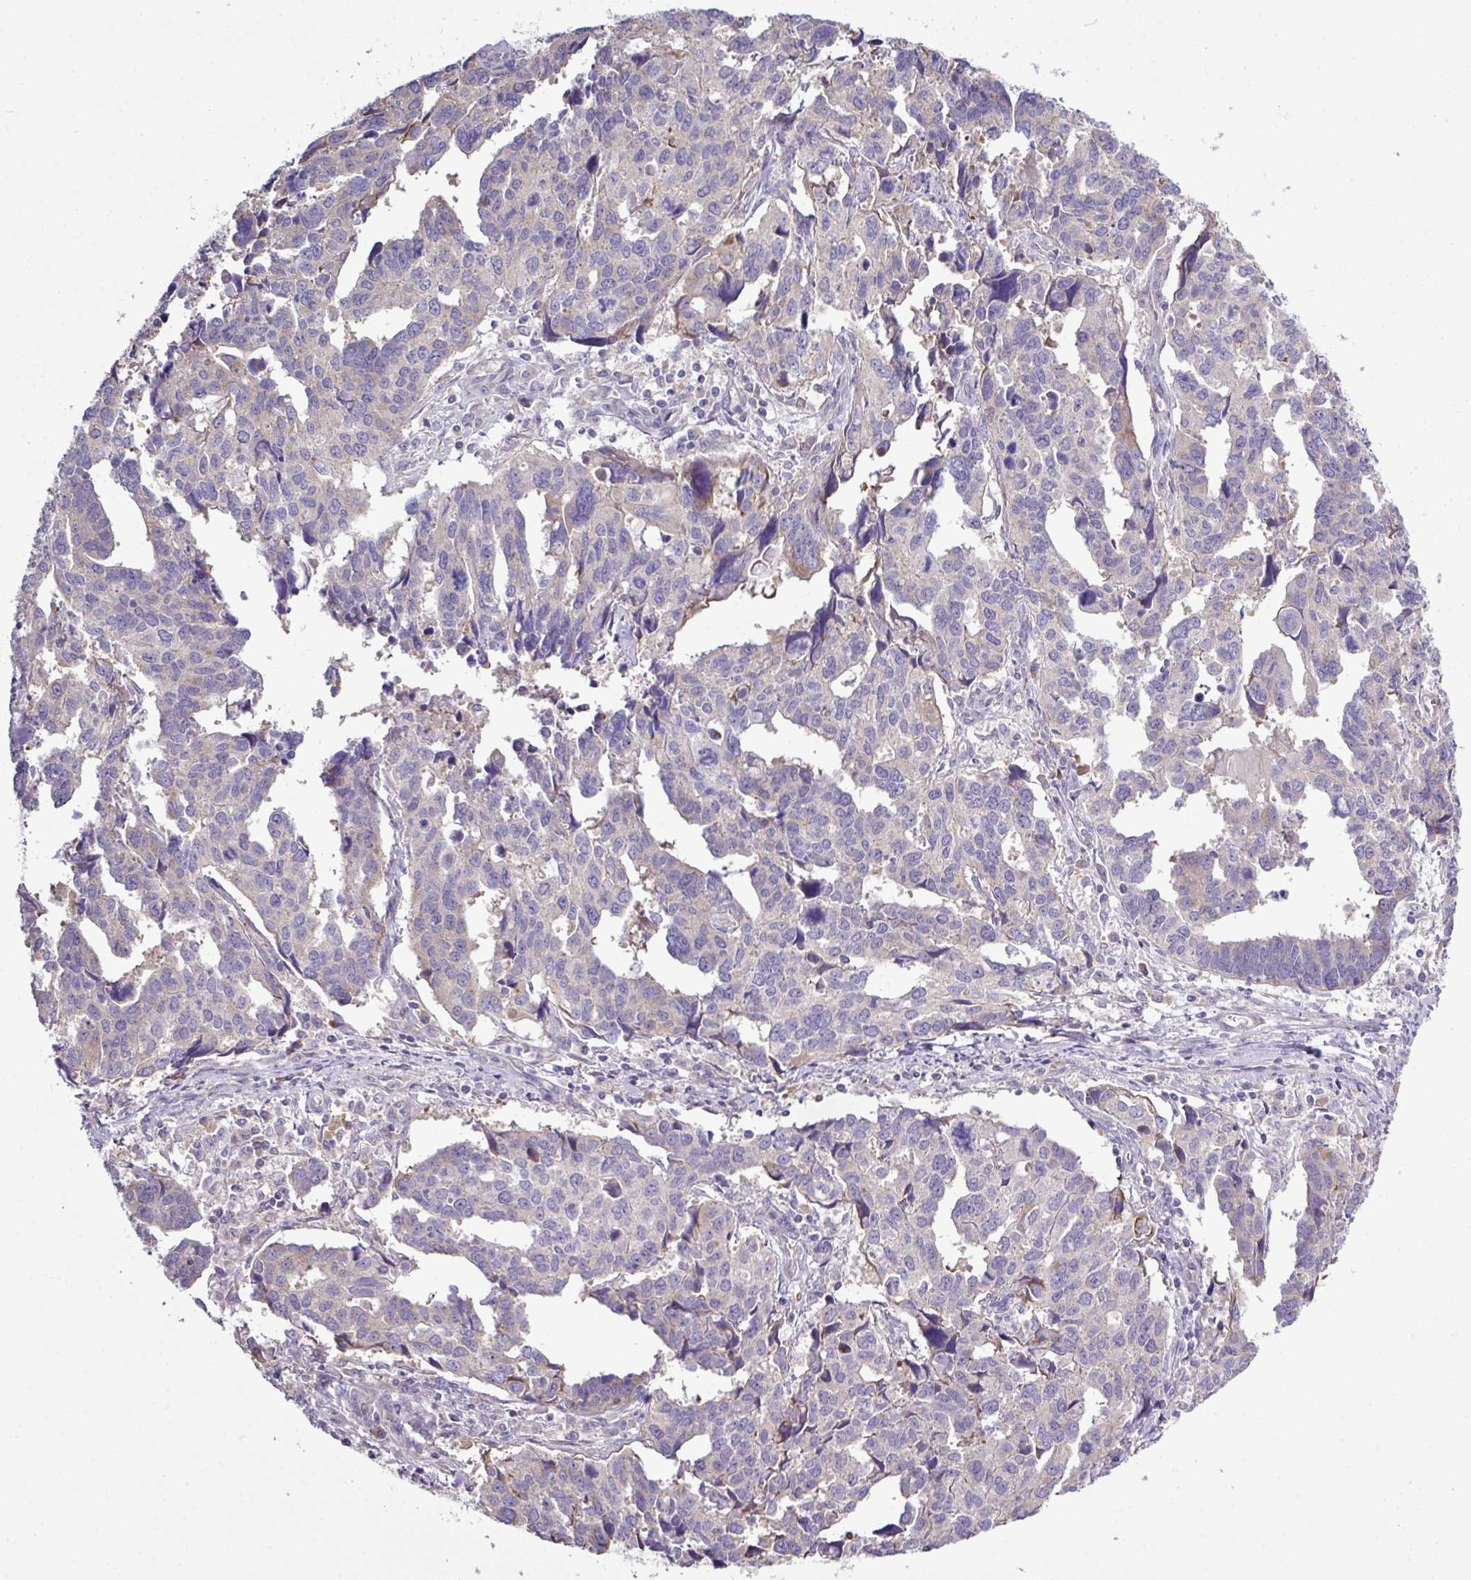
{"staining": {"intensity": "negative", "quantity": "none", "location": "none"}, "tissue": "endometrial cancer", "cell_type": "Tumor cells", "image_type": "cancer", "snomed": [{"axis": "morphology", "description": "Adenocarcinoma, NOS"}, {"axis": "topography", "description": "Endometrium"}], "caption": "A photomicrograph of endometrial cancer (adenocarcinoma) stained for a protein reveals no brown staining in tumor cells. (Brightfield microscopy of DAB (3,3'-diaminobenzidine) immunohistochemistry (IHC) at high magnification).", "gene": "AGAP5", "patient": {"sex": "female", "age": 73}}